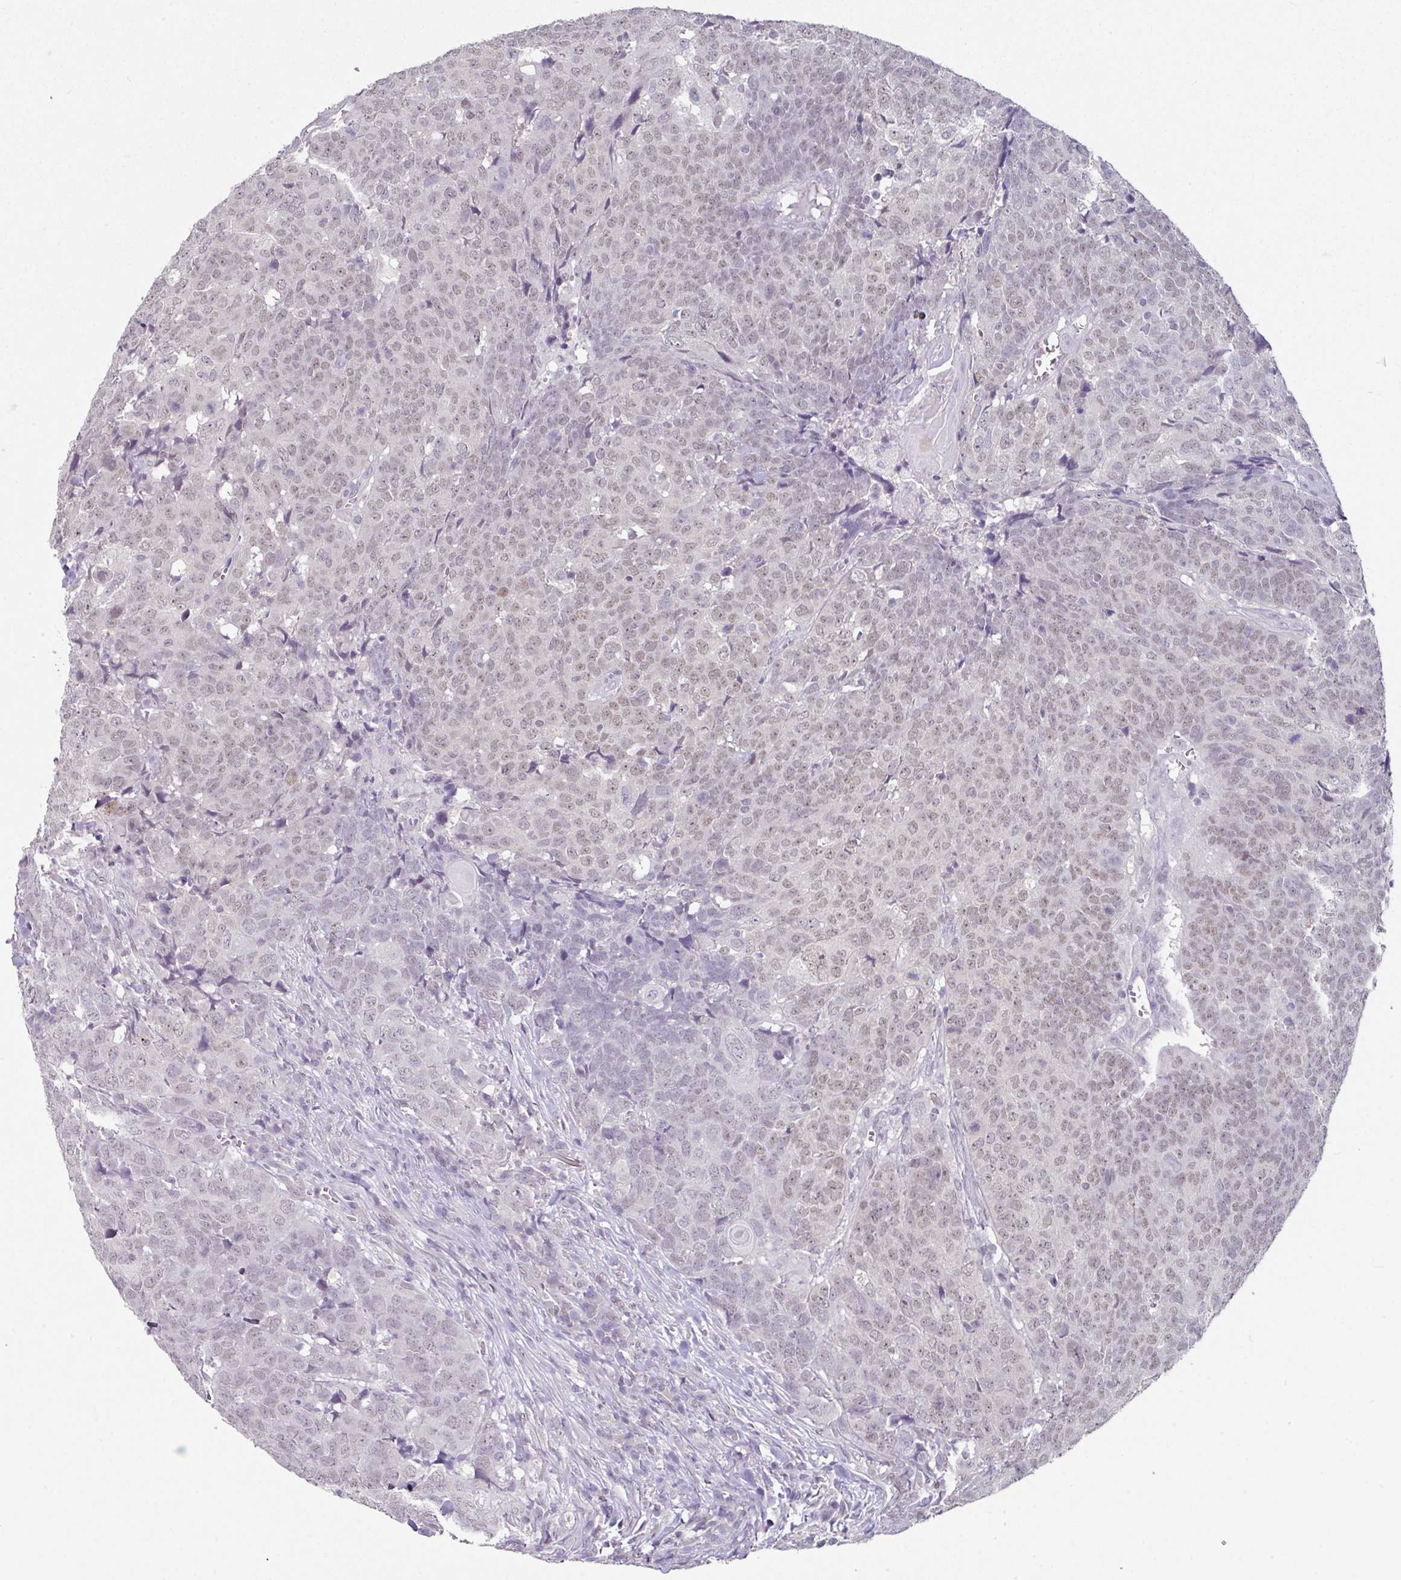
{"staining": {"intensity": "weak", "quantity": ">75%", "location": "nuclear"}, "tissue": "head and neck cancer", "cell_type": "Tumor cells", "image_type": "cancer", "snomed": [{"axis": "morphology", "description": "Squamous cell carcinoma, NOS"}, {"axis": "topography", "description": "Head-Neck"}], "caption": "This image exhibits immunohistochemistry (IHC) staining of human head and neck squamous cell carcinoma, with low weak nuclear positivity in approximately >75% of tumor cells.", "gene": "ELK1", "patient": {"sex": "male", "age": 66}}